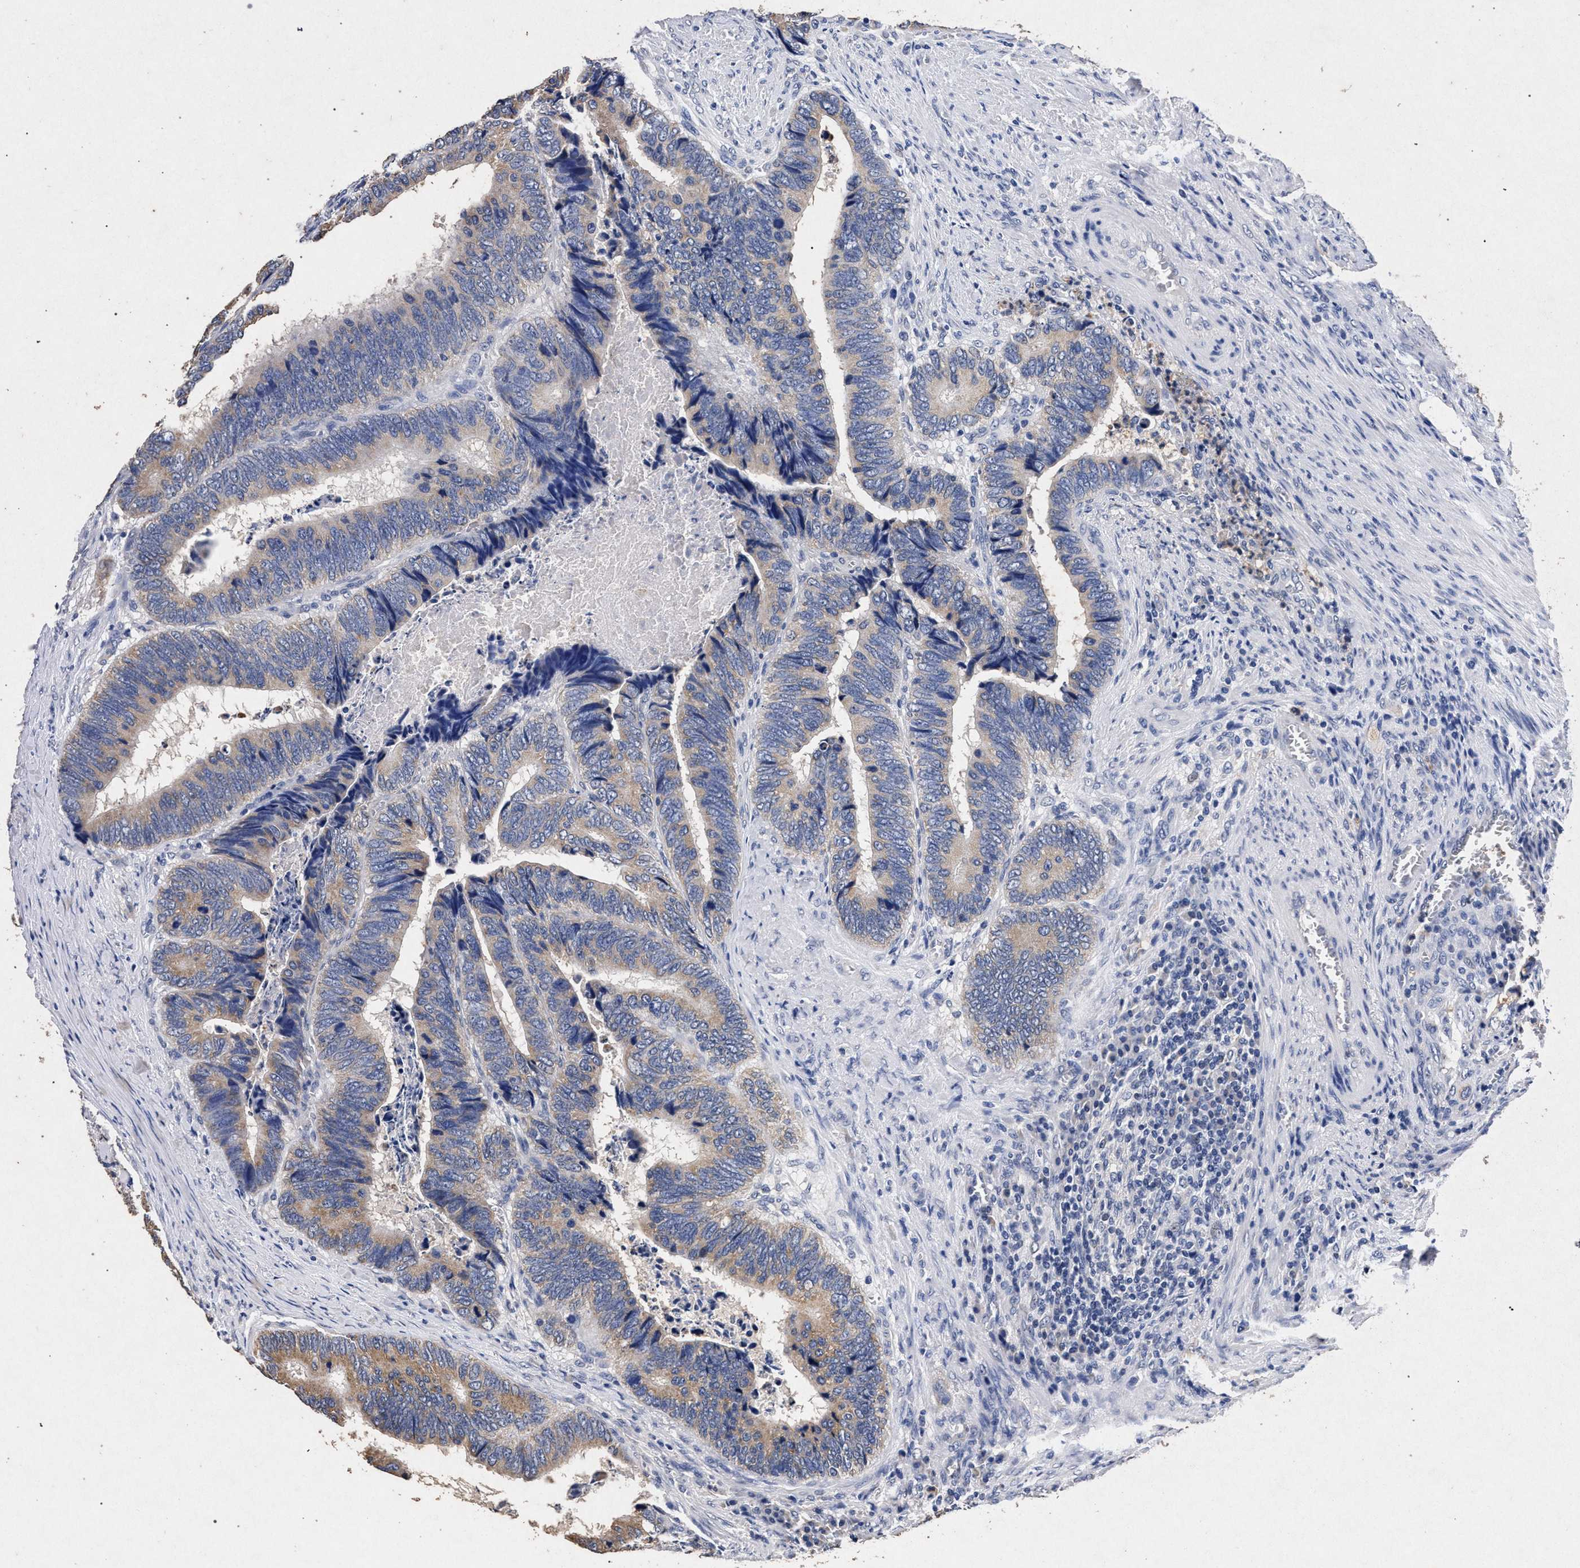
{"staining": {"intensity": "weak", "quantity": "<25%", "location": "cytoplasmic/membranous"}, "tissue": "colorectal cancer", "cell_type": "Tumor cells", "image_type": "cancer", "snomed": [{"axis": "morphology", "description": "Adenocarcinoma, NOS"}, {"axis": "topography", "description": "Colon"}], "caption": "Immunohistochemistry of human colorectal adenocarcinoma demonstrates no staining in tumor cells.", "gene": "ATP1A2", "patient": {"sex": "male", "age": 72}}